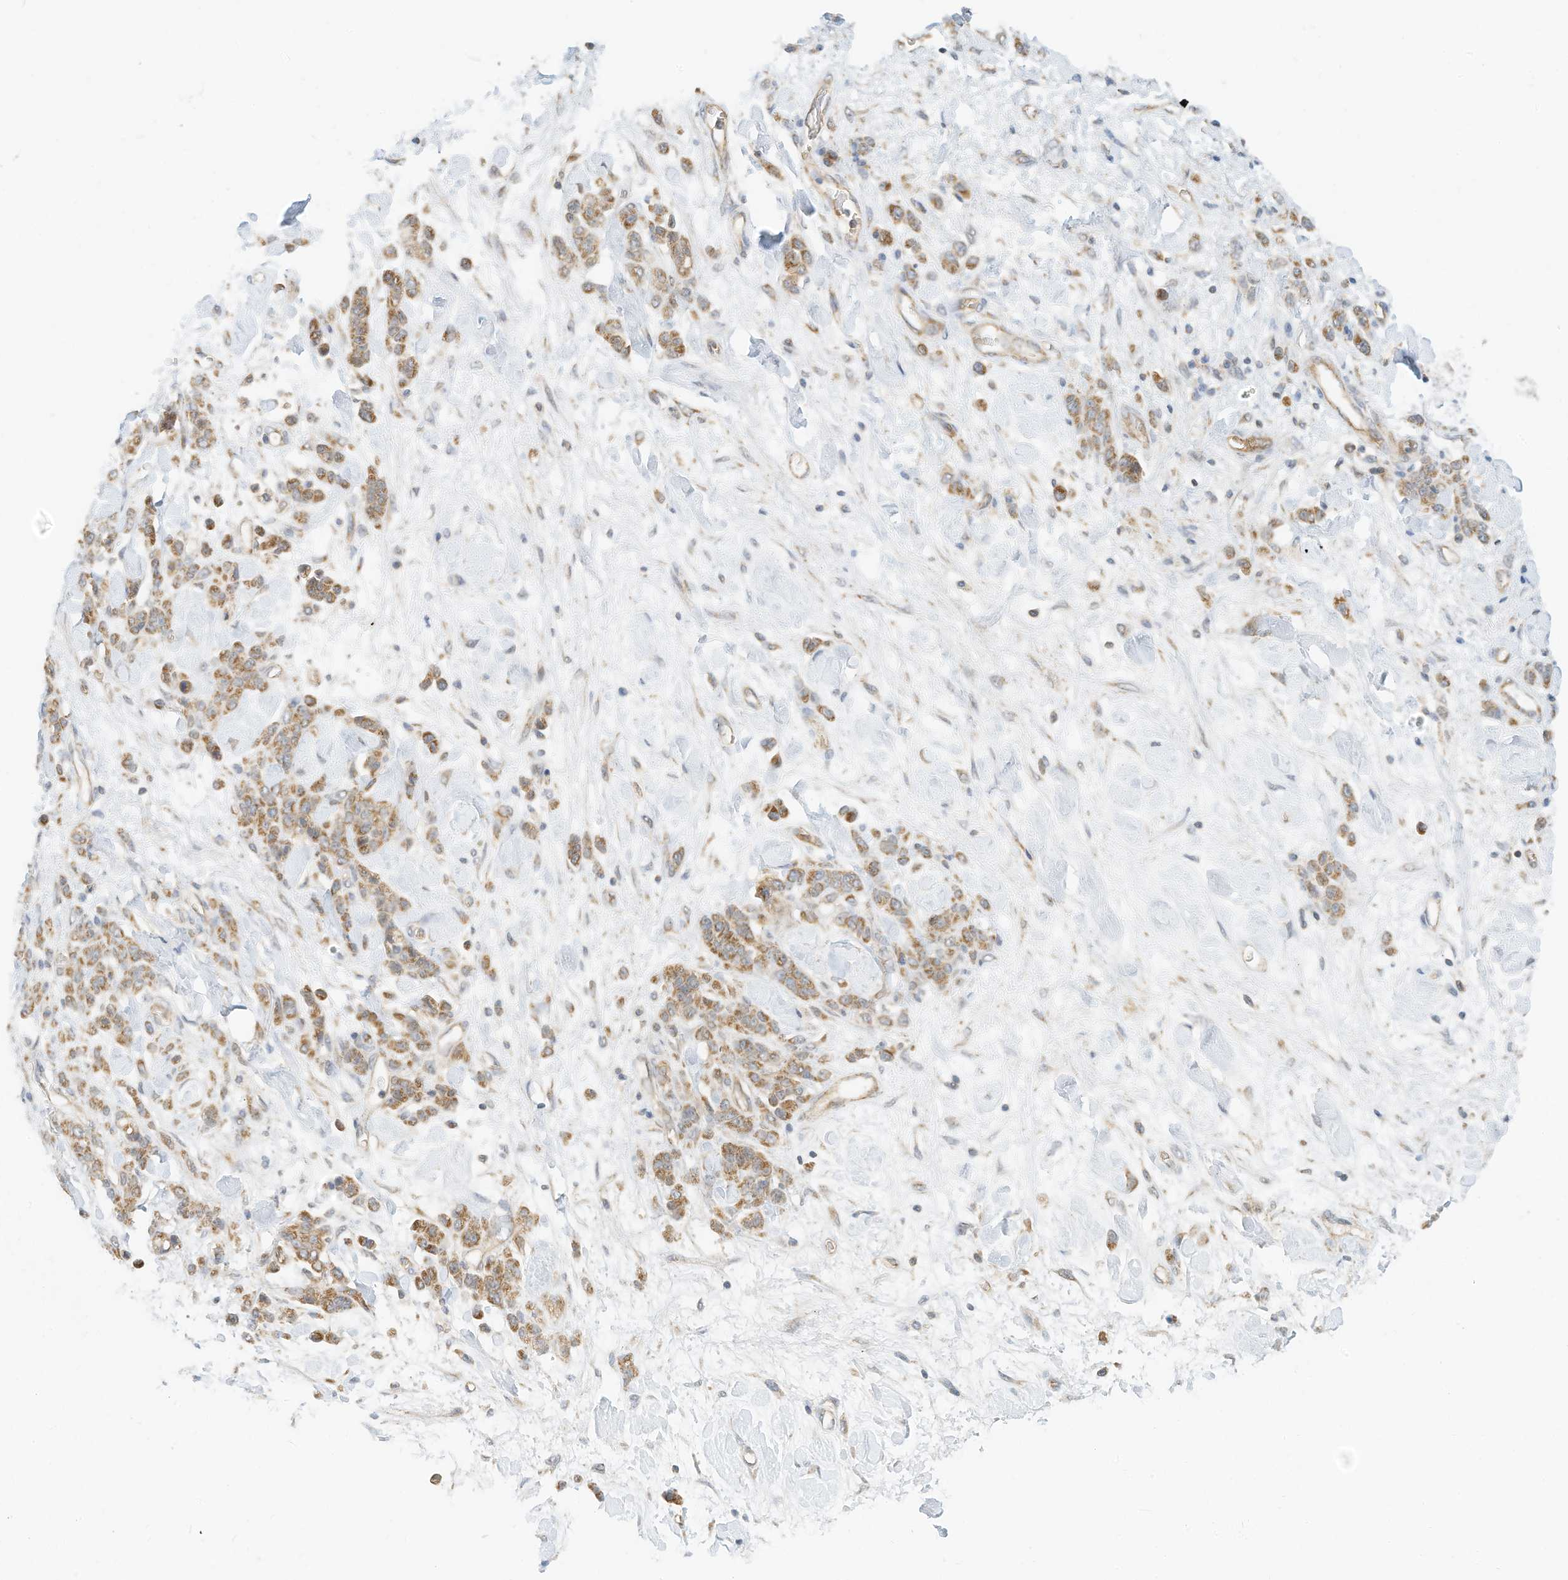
{"staining": {"intensity": "moderate", "quantity": ">75%", "location": "cytoplasmic/membranous"}, "tissue": "stomach cancer", "cell_type": "Tumor cells", "image_type": "cancer", "snomed": [{"axis": "morphology", "description": "Normal tissue, NOS"}, {"axis": "morphology", "description": "Adenocarcinoma, NOS"}, {"axis": "topography", "description": "Stomach"}], "caption": "Immunohistochemical staining of human stomach adenocarcinoma reveals moderate cytoplasmic/membranous protein staining in about >75% of tumor cells. (DAB IHC, brown staining for protein, blue staining for nuclei).", "gene": "METTL6", "patient": {"sex": "male", "age": 82}}